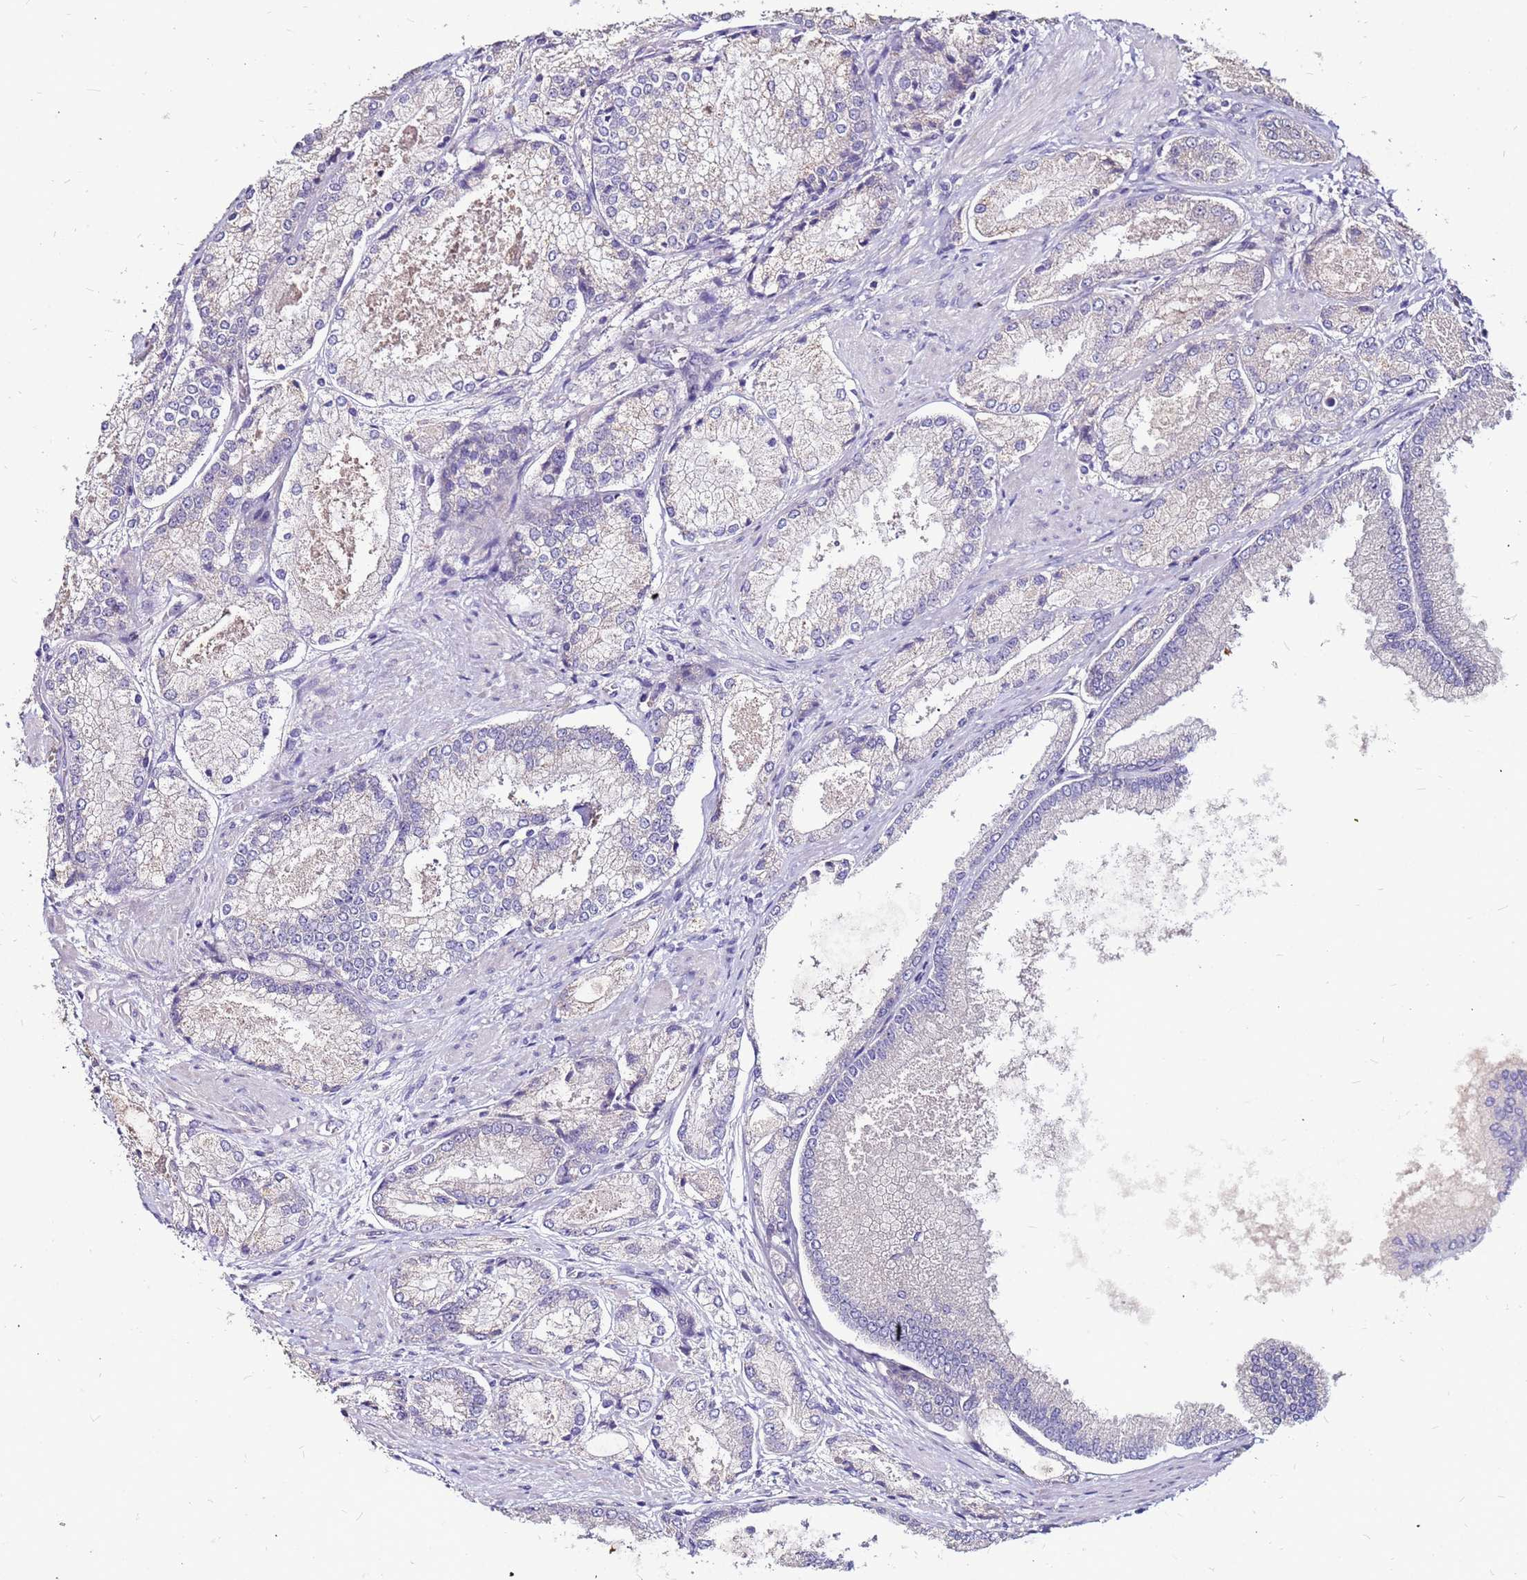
{"staining": {"intensity": "negative", "quantity": "none", "location": "none"}, "tissue": "prostate cancer", "cell_type": "Tumor cells", "image_type": "cancer", "snomed": [{"axis": "morphology", "description": "Adenocarcinoma, Low grade"}, {"axis": "topography", "description": "Prostate"}], "caption": "DAB (3,3'-diaminobenzidine) immunohistochemical staining of human prostate cancer (adenocarcinoma (low-grade)) displays no significant expression in tumor cells. (Immunohistochemistry, brightfield microscopy, high magnification).", "gene": "SLC44A3", "patient": {"sex": "male", "age": 74}}